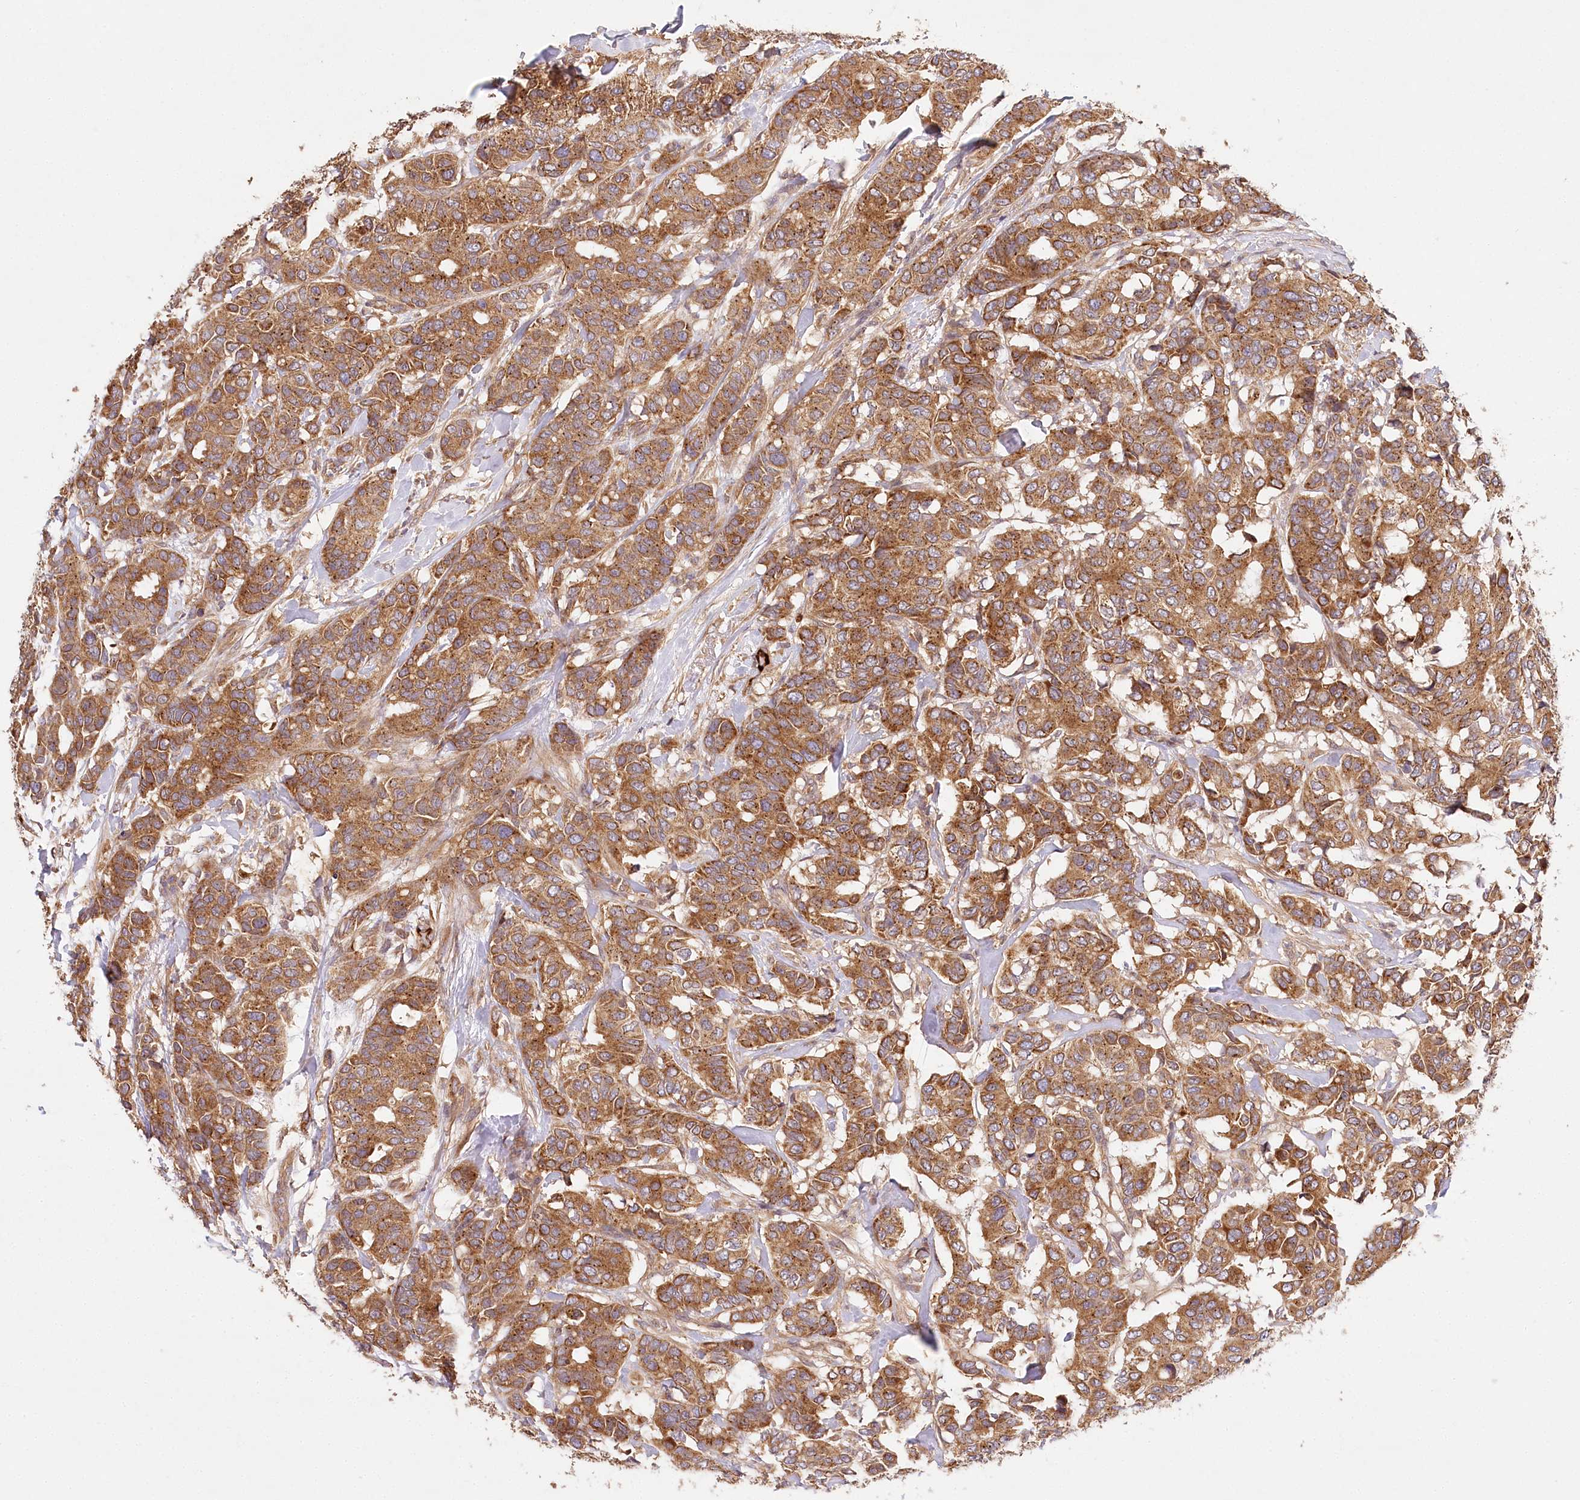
{"staining": {"intensity": "moderate", "quantity": ">75%", "location": "cytoplasmic/membranous"}, "tissue": "breast cancer", "cell_type": "Tumor cells", "image_type": "cancer", "snomed": [{"axis": "morphology", "description": "Duct carcinoma"}, {"axis": "topography", "description": "Breast"}], "caption": "Immunohistochemical staining of breast infiltrating ductal carcinoma reveals medium levels of moderate cytoplasmic/membranous protein positivity in approximately >75% of tumor cells. (Brightfield microscopy of DAB IHC at high magnification).", "gene": "LSS", "patient": {"sex": "female", "age": 87}}